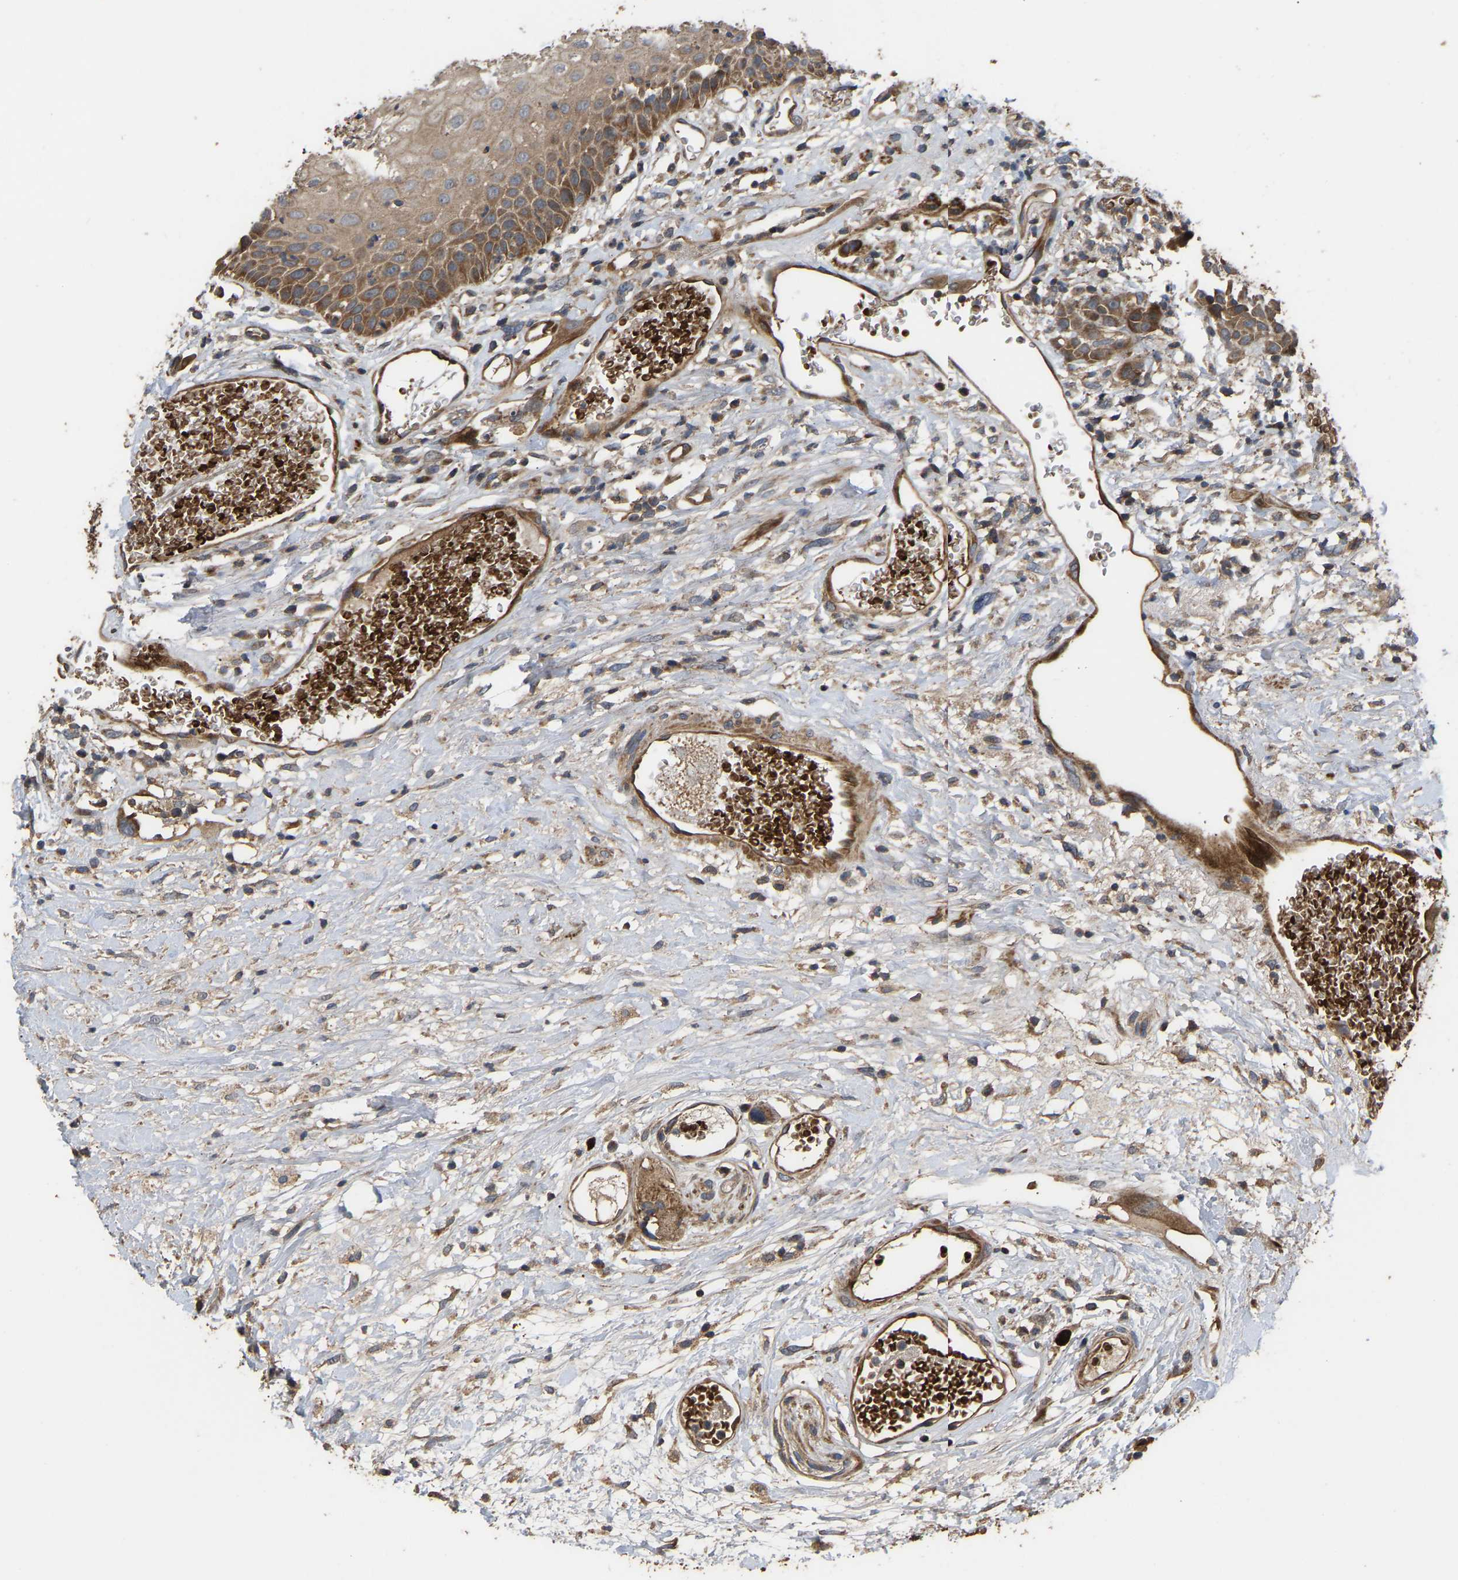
{"staining": {"intensity": "moderate", "quantity": ">75%", "location": "cytoplasmic/membranous"}, "tissue": "head and neck cancer", "cell_type": "Tumor cells", "image_type": "cancer", "snomed": [{"axis": "morphology", "description": "Normal tissue, NOS"}, {"axis": "morphology", "description": "Squamous cell carcinoma, NOS"}, {"axis": "topography", "description": "Cartilage tissue"}, {"axis": "topography", "description": "Head-Neck"}], "caption": "Head and neck squamous cell carcinoma stained for a protein (brown) demonstrates moderate cytoplasmic/membranous positive positivity in about >75% of tumor cells.", "gene": "STAU1", "patient": {"sex": "male", "age": 62}}